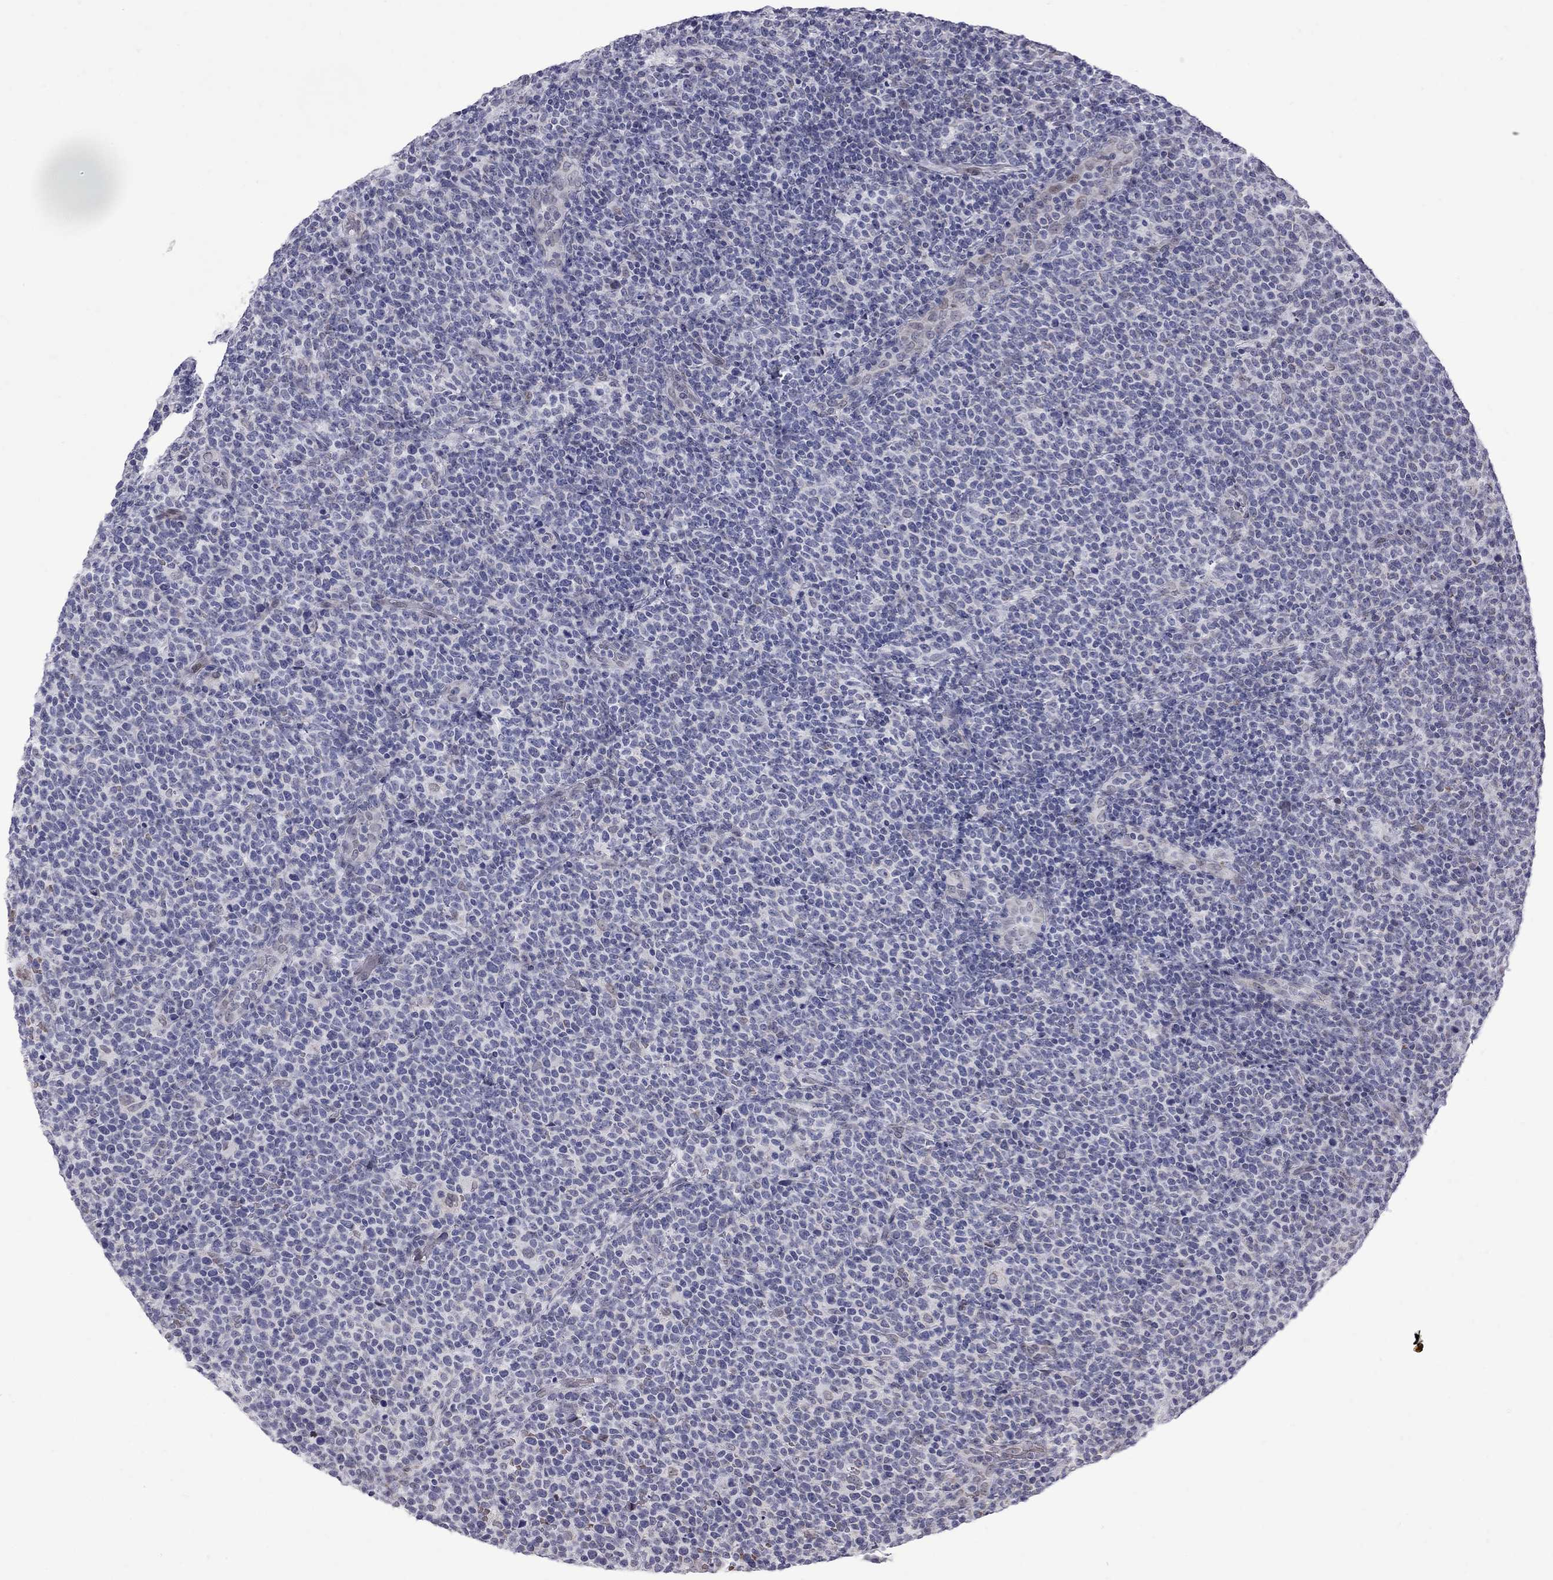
{"staining": {"intensity": "negative", "quantity": "none", "location": "none"}, "tissue": "lymphoma", "cell_type": "Tumor cells", "image_type": "cancer", "snomed": [{"axis": "morphology", "description": "Malignant lymphoma, non-Hodgkin's type, High grade"}, {"axis": "topography", "description": "Lymph node"}], "caption": "IHC micrograph of neoplastic tissue: lymphoma stained with DAB (3,3'-diaminobenzidine) demonstrates no significant protein staining in tumor cells.", "gene": "CLTCL1", "patient": {"sex": "male", "age": 61}}